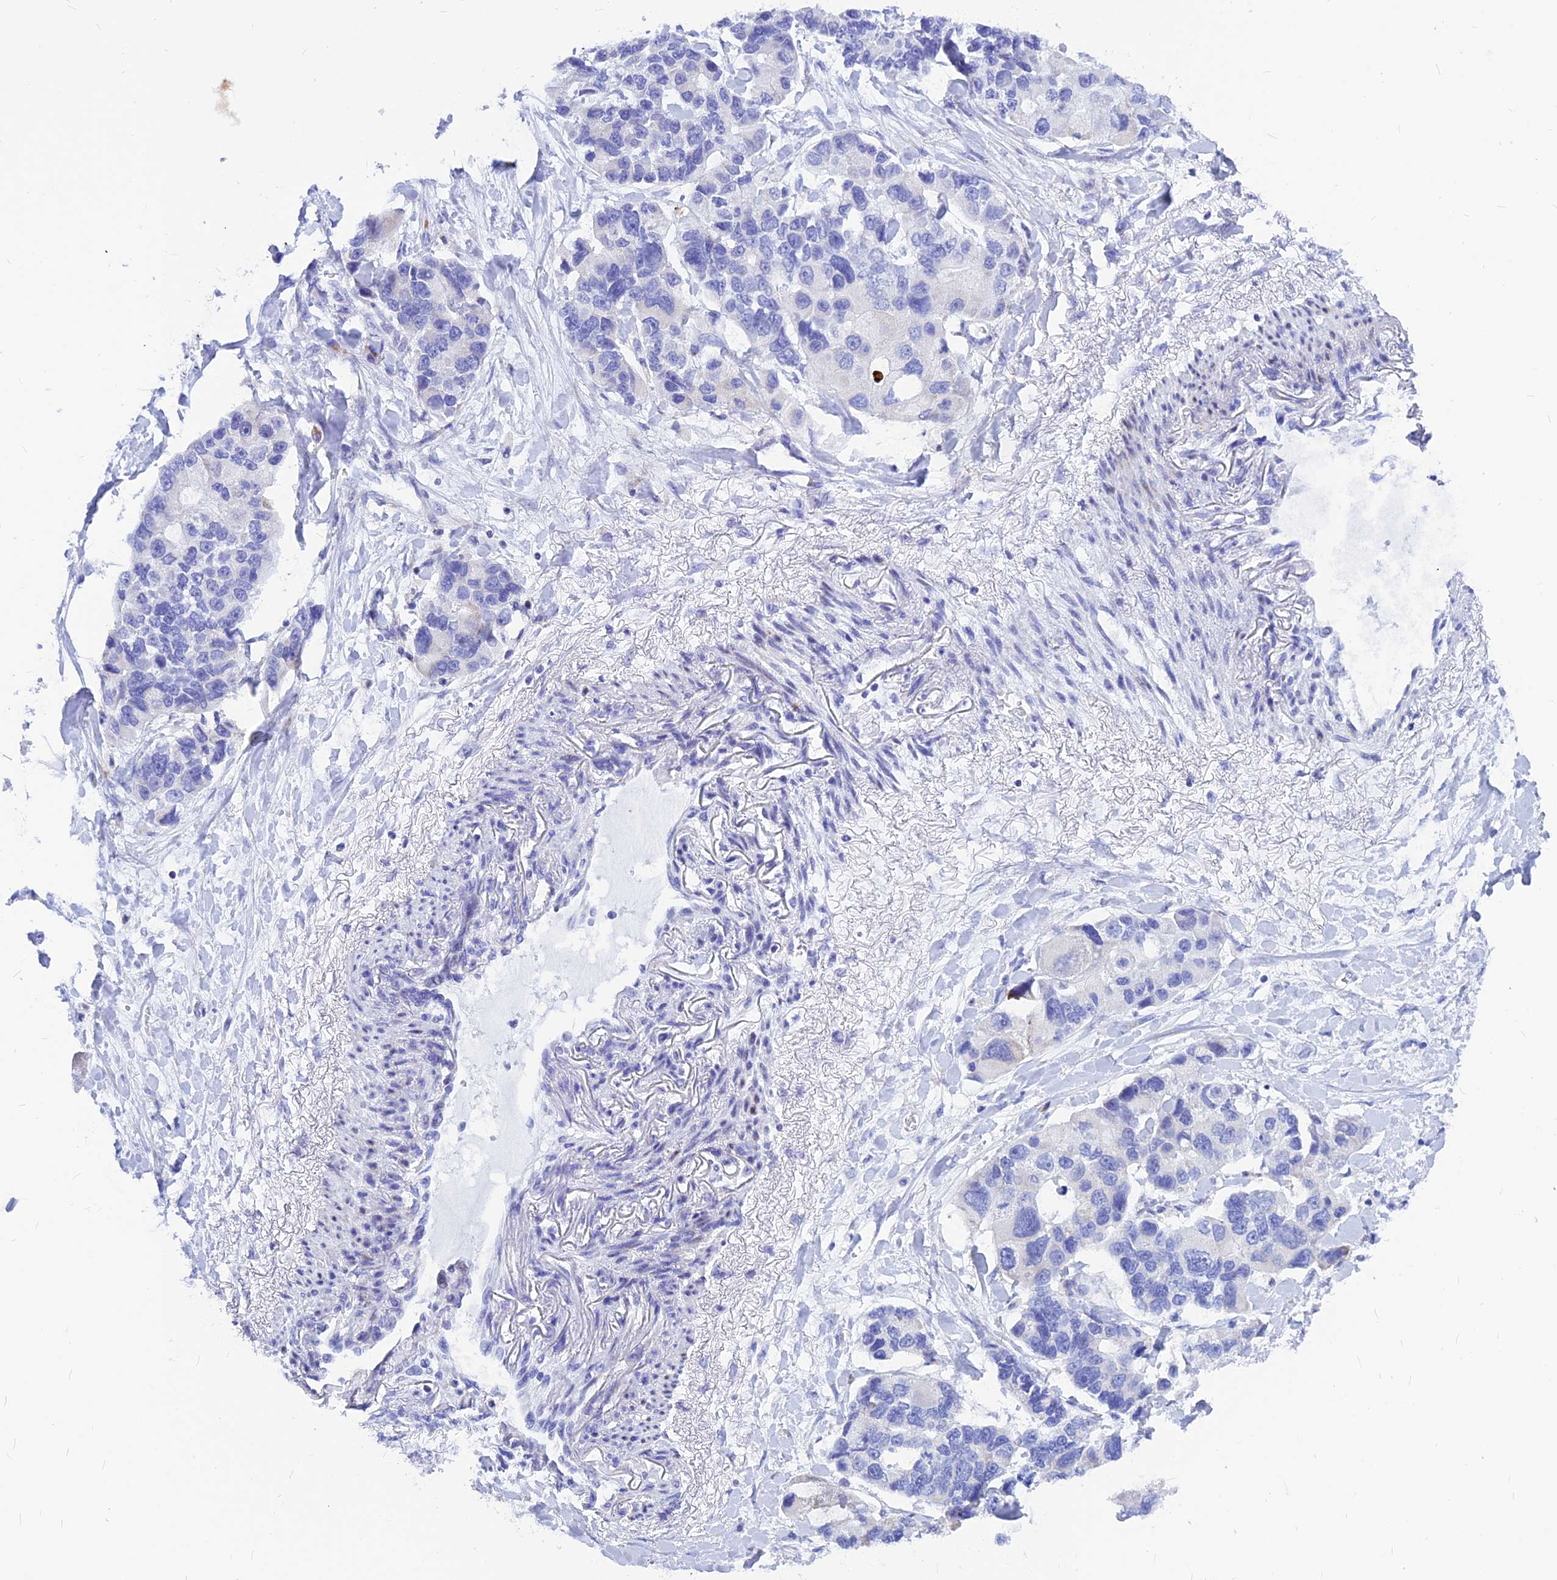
{"staining": {"intensity": "negative", "quantity": "none", "location": "none"}, "tissue": "lung cancer", "cell_type": "Tumor cells", "image_type": "cancer", "snomed": [{"axis": "morphology", "description": "Adenocarcinoma, NOS"}, {"axis": "topography", "description": "Lung"}], "caption": "DAB immunohistochemical staining of adenocarcinoma (lung) demonstrates no significant expression in tumor cells.", "gene": "CNOT6", "patient": {"sex": "female", "age": 54}}